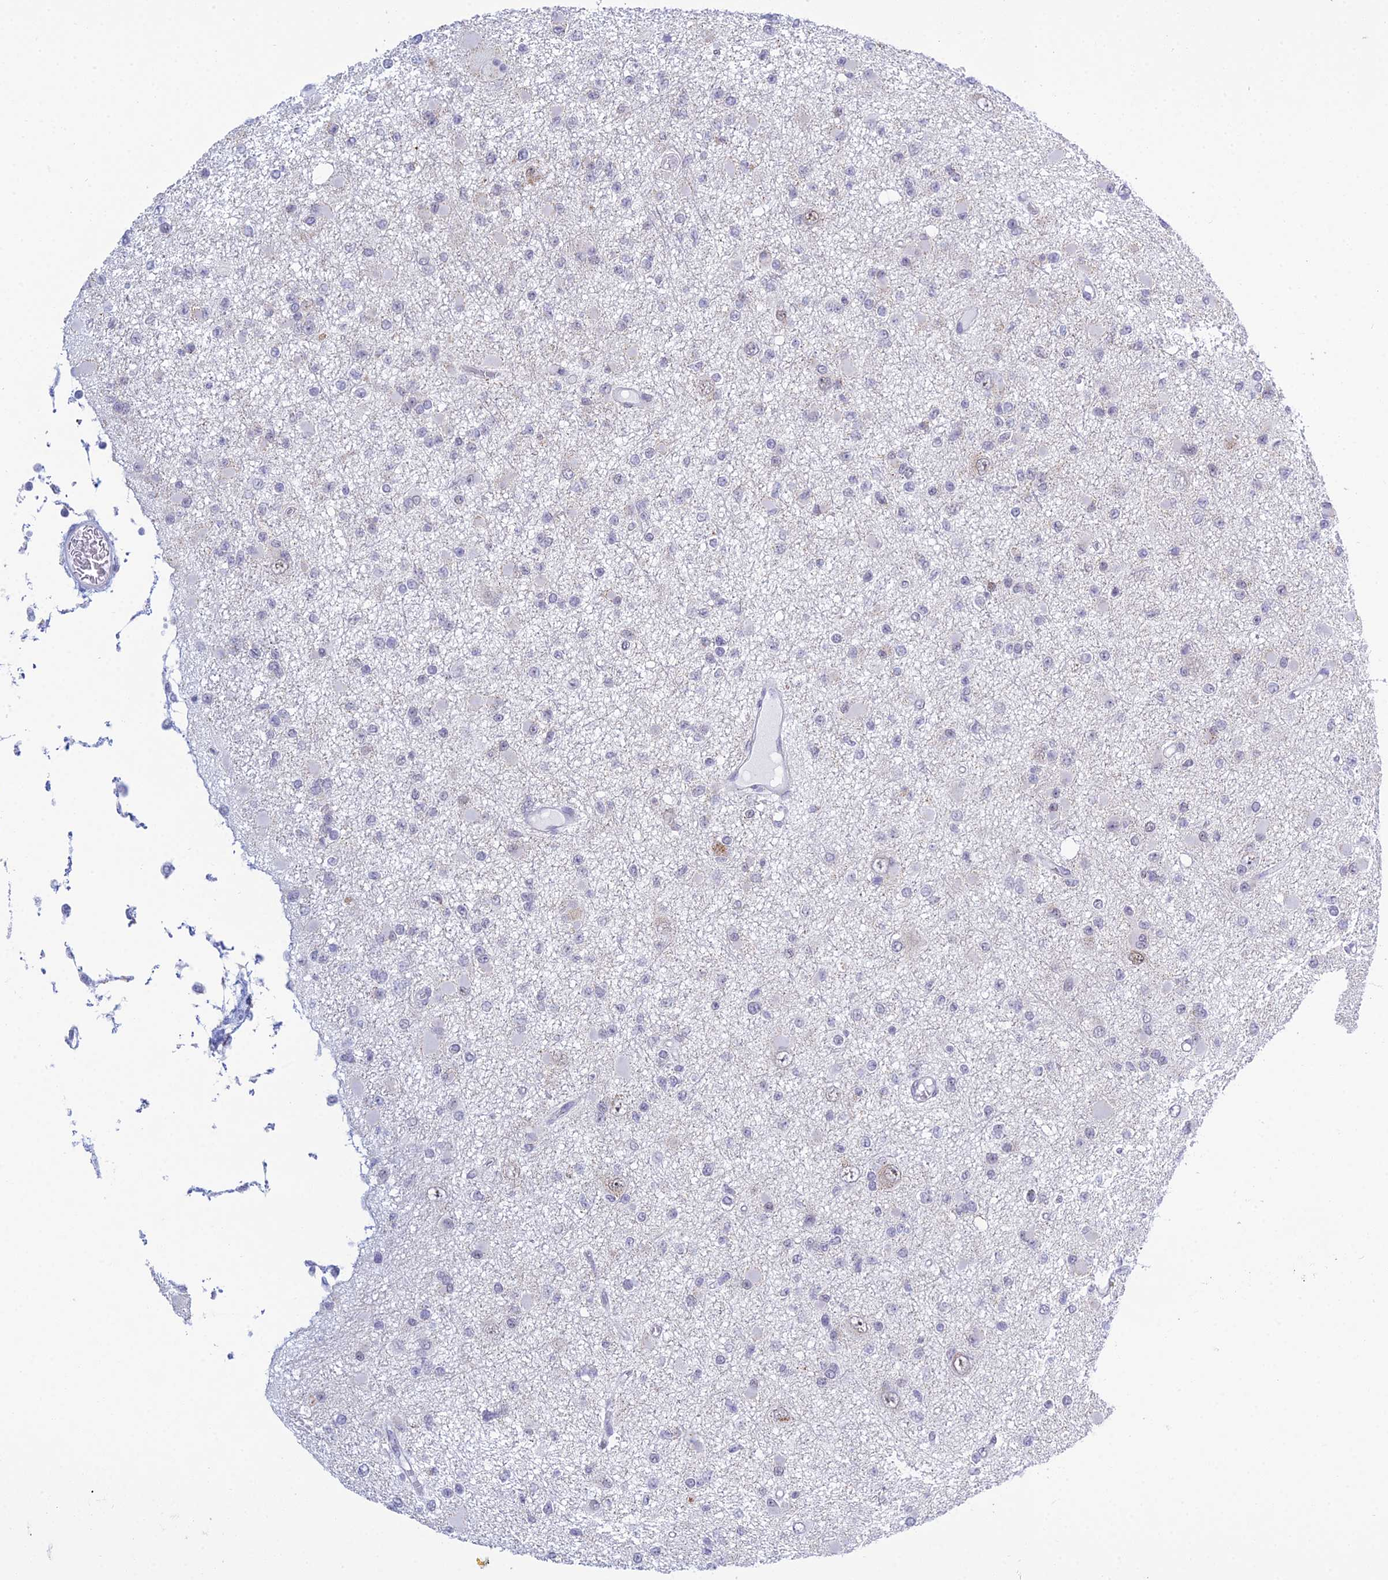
{"staining": {"intensity": "negative", "quantity": "none", "location": "none"}, "tissue": "glioma", "cell_type": "Tumor cells", "image_type": "cancer", "snomed": [{"axis": "morphology", "description": "Glioma, malignant, Low grade"}, {"axis": "topography", "description": "Brain"}], "caption": "DAB (3,3'-diaminobenzidine) immunohistochemical staining of malignant glioma (low-grade) reveals no significant expression in tumor cells.", "gene": "KLF14", "patient": {"sex": "female", "age": 22}}